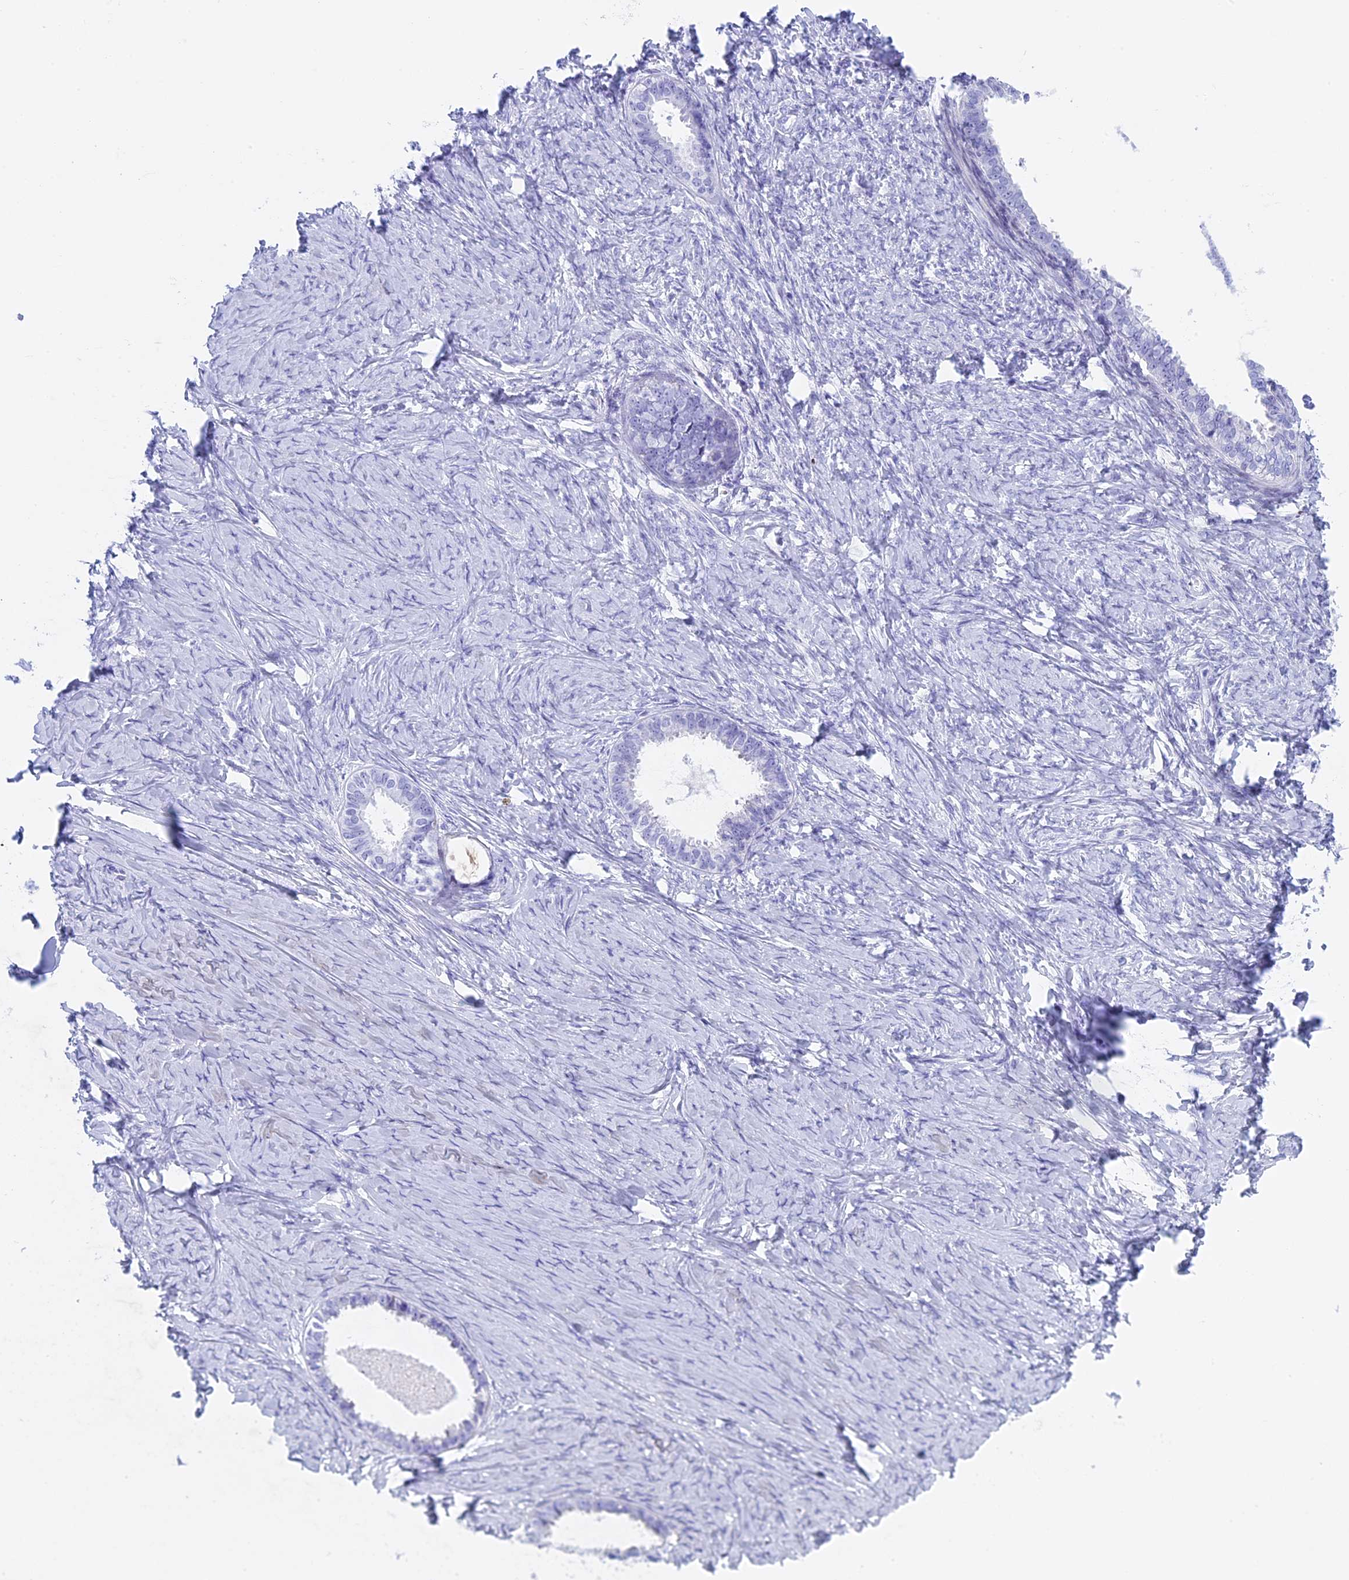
{"staining": {"intensity": "negative", "quantity": "none", "location": "none"}, "tissue": "ovarian cancer", "cell_type": "Tumor cells", "image_type": "cancer", "snomed": [{"axis": "morphology", "description": "Cystadenocarcinoma, serous, NOS"}, {"axis": "topography", "description": "Ovary"}], "caption": "Ovarian serous cystadenocarcinoma was stained to show a protein in brown. There is no significant staining in tumor cells. Nuclei are stained in blue.", "gene": "KCTD21", "patient": {"sex": "female", "age": 79}}